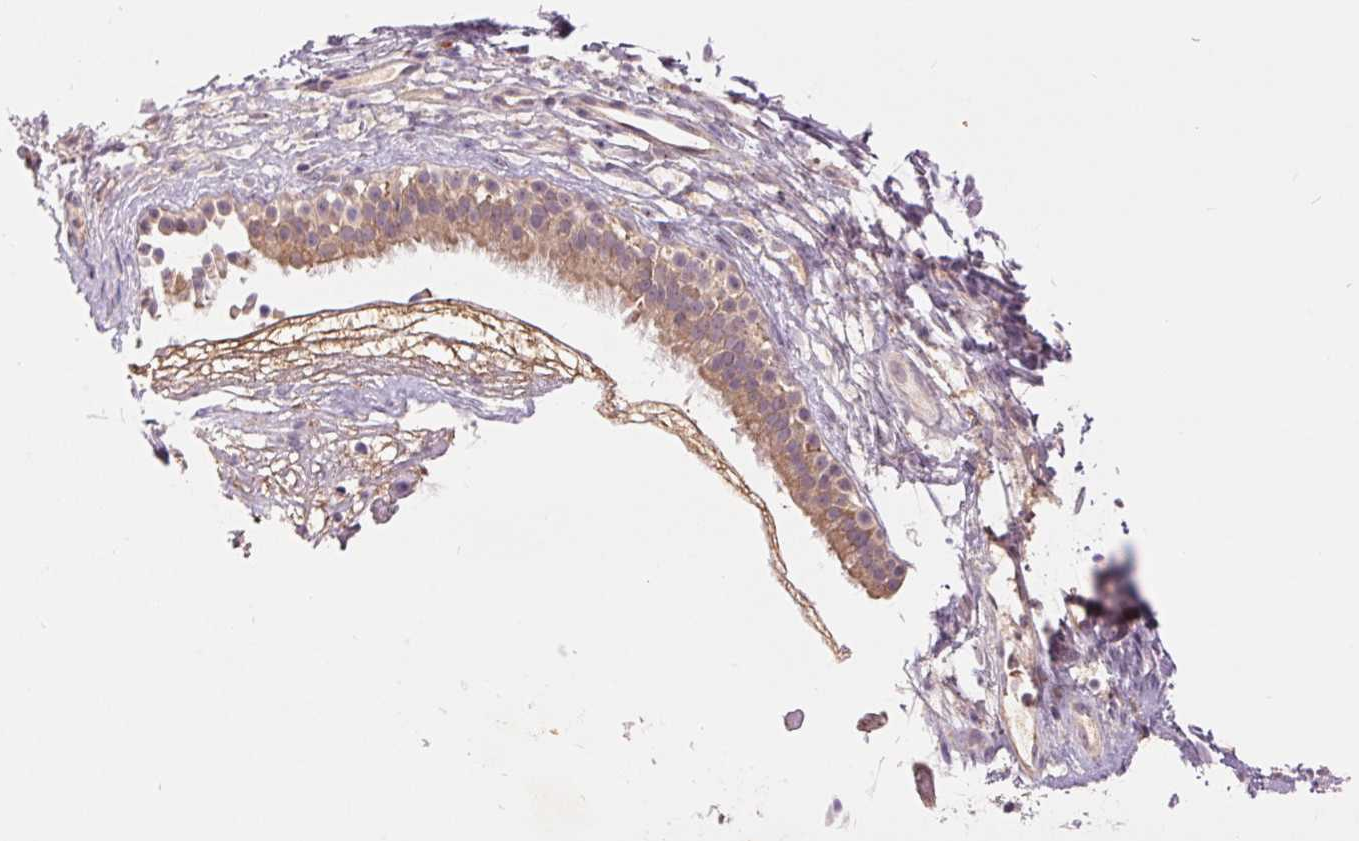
{"staining": {"intensity": "moderate", "quantity": ">75%", "location": "cytoplasmic/membranous"}, "tissue": "nasopharynx", "cell_type": "Respiratory epithelial cells", "image_type": "normal", "snomed": [{"axis": "morphology", "description": "Normal tissue, NOS"}, {"axis": "topography", "description": "Nasopharynx"}], "caption": "Brown immunohistochemical staining in benign nasopharynx displays moderate cytoplasmic/membranous positivity in about >75% of respiratory epithelial cells. The staining is performed using DAB brown chromogen to label protein expression. The nuclei are counter-stained blue using hematoxylin.", "gene": "RANBP3L", "patient": {"sex": "male", "age": 24}}